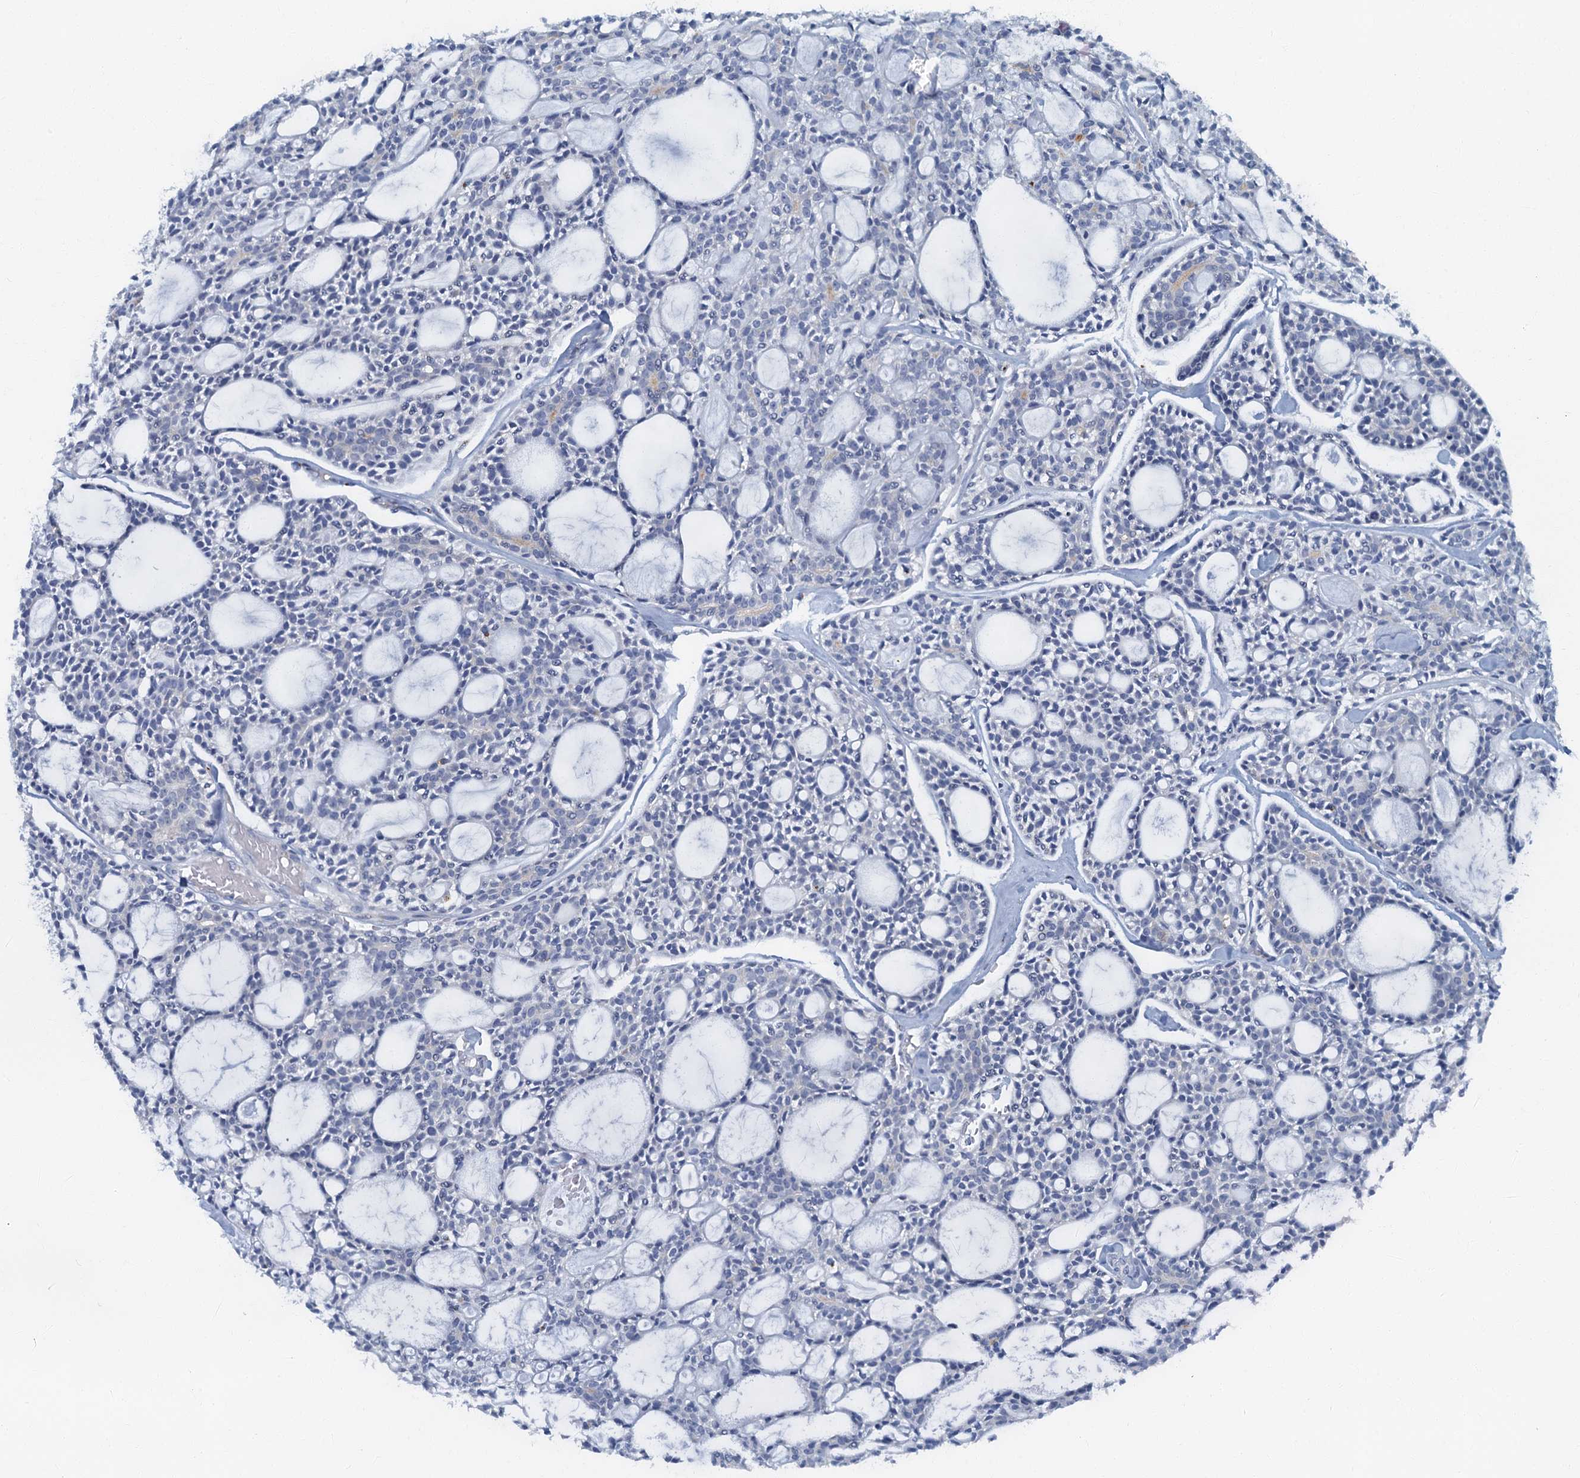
{"staining": {"intensity": "negative", "quantity": "none", "location": "none"}, "tissue": "head and neck cancer", "cell_type": "Tumor cells", "image_type": "cancer", "snomed": [{"axis": "morphology", "description": "Adenocarcinoma, NOS"}, {"axis": "topography", "description": "Salivary gland"}, {"axis": "topography", "description": "Head-Neck"}], "caption": "Tumor cells show no significant protein staining in head and neck cancer (adenocarcinoma). The staining is performed using DAB (3,3'-diaminobenzidine) brown chromogen with nuclei counter-stained in using hematoxylin.", "gene": "LYPD3", "patient": {"sex": "male", "age": 55}}